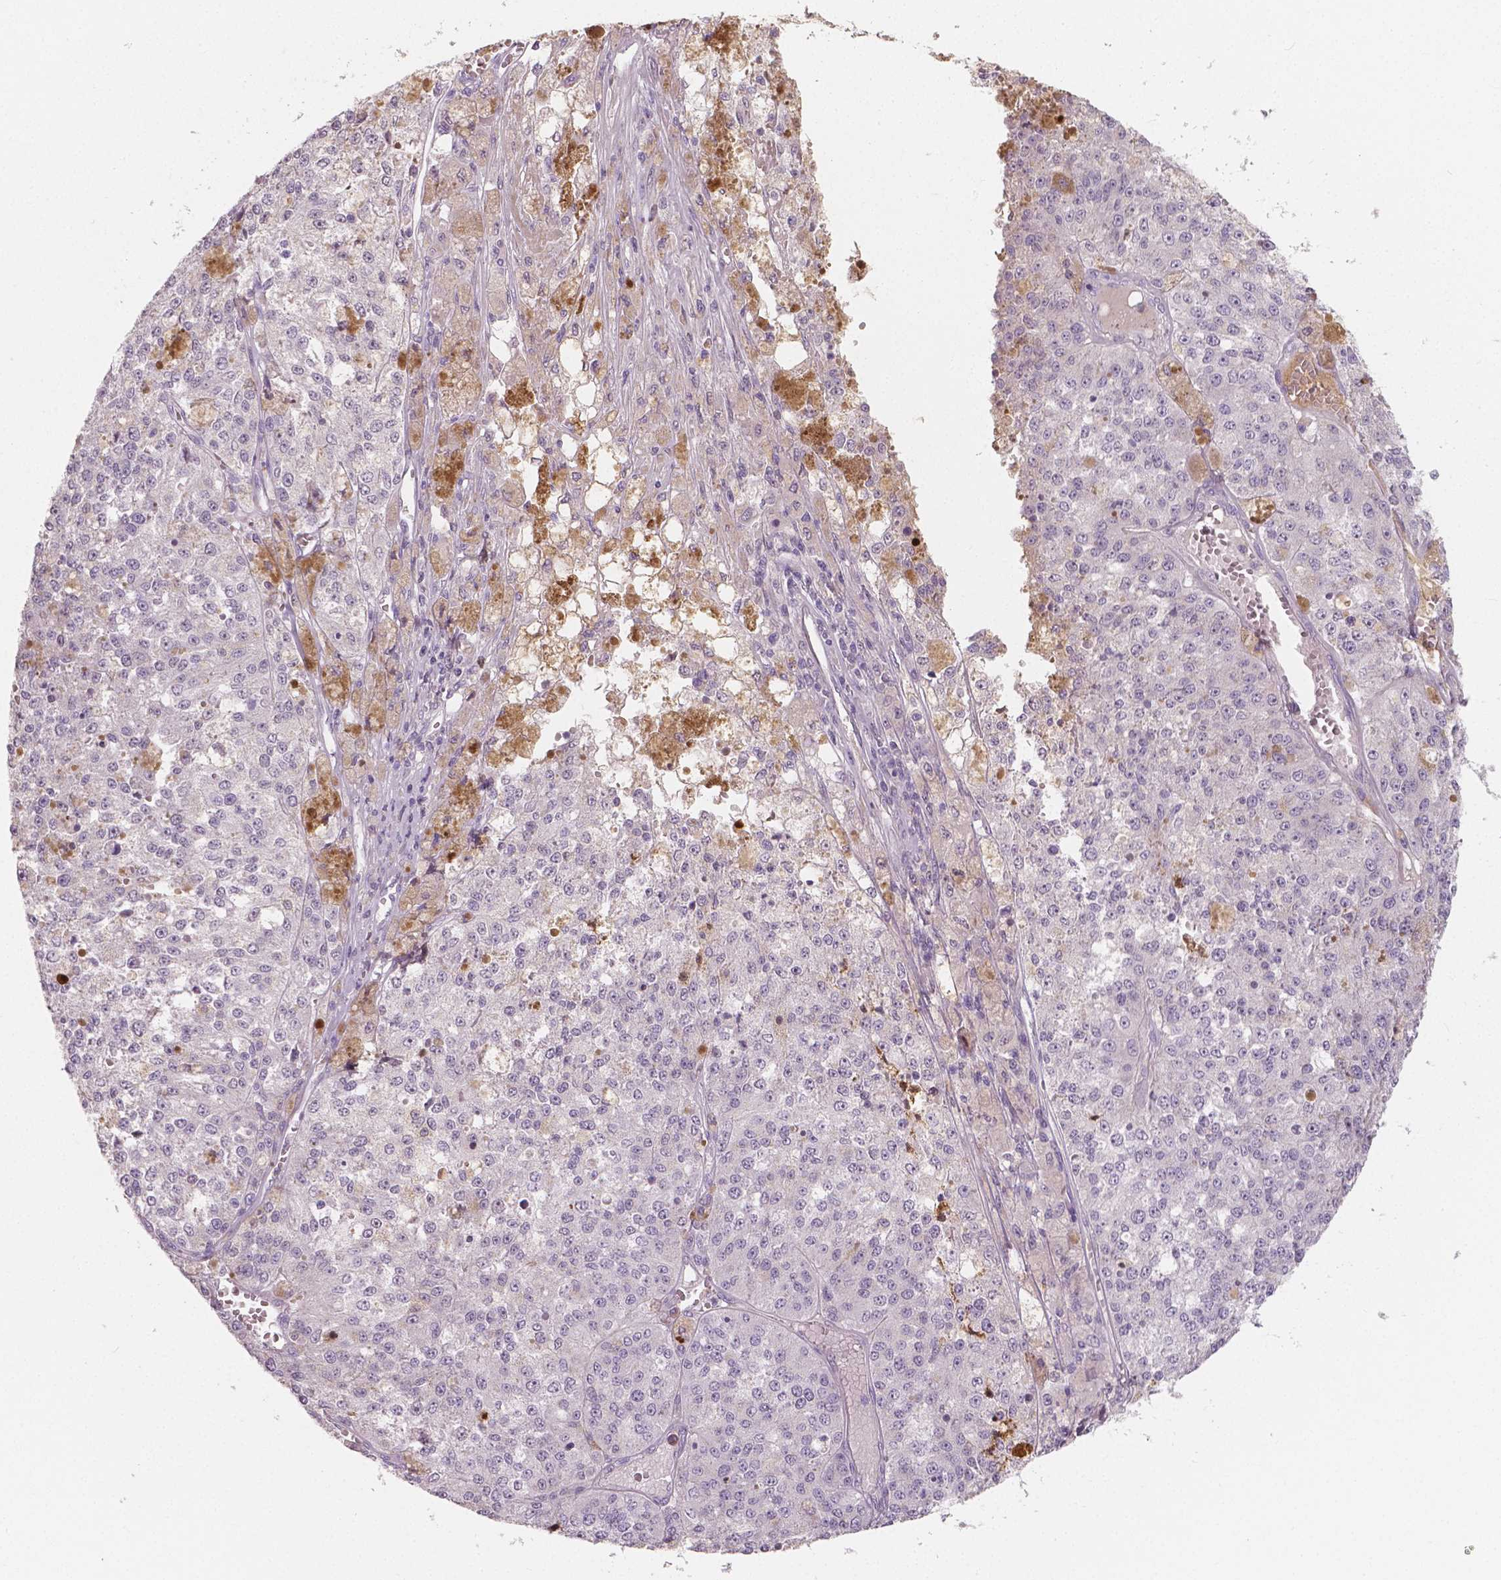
{"staining": {"intensity": "negative", "quantity": "none", "location": "none"}, "tissue": "melanoma", "cell_type": "Tumor cells", "image_type": "cancer", "snomed": [{"axis": "morphology", "description": "Malignant melanoma, Metastatic site"}, {"axis": "topography", "description": "Lymph node"}], "caption": "High power microscopy image of an immunohistochemistry image of melanoma, revealing no significant expression in tumor cells.", "gene": "APOA4", "patient": {"sex": "female", "age": 64}}